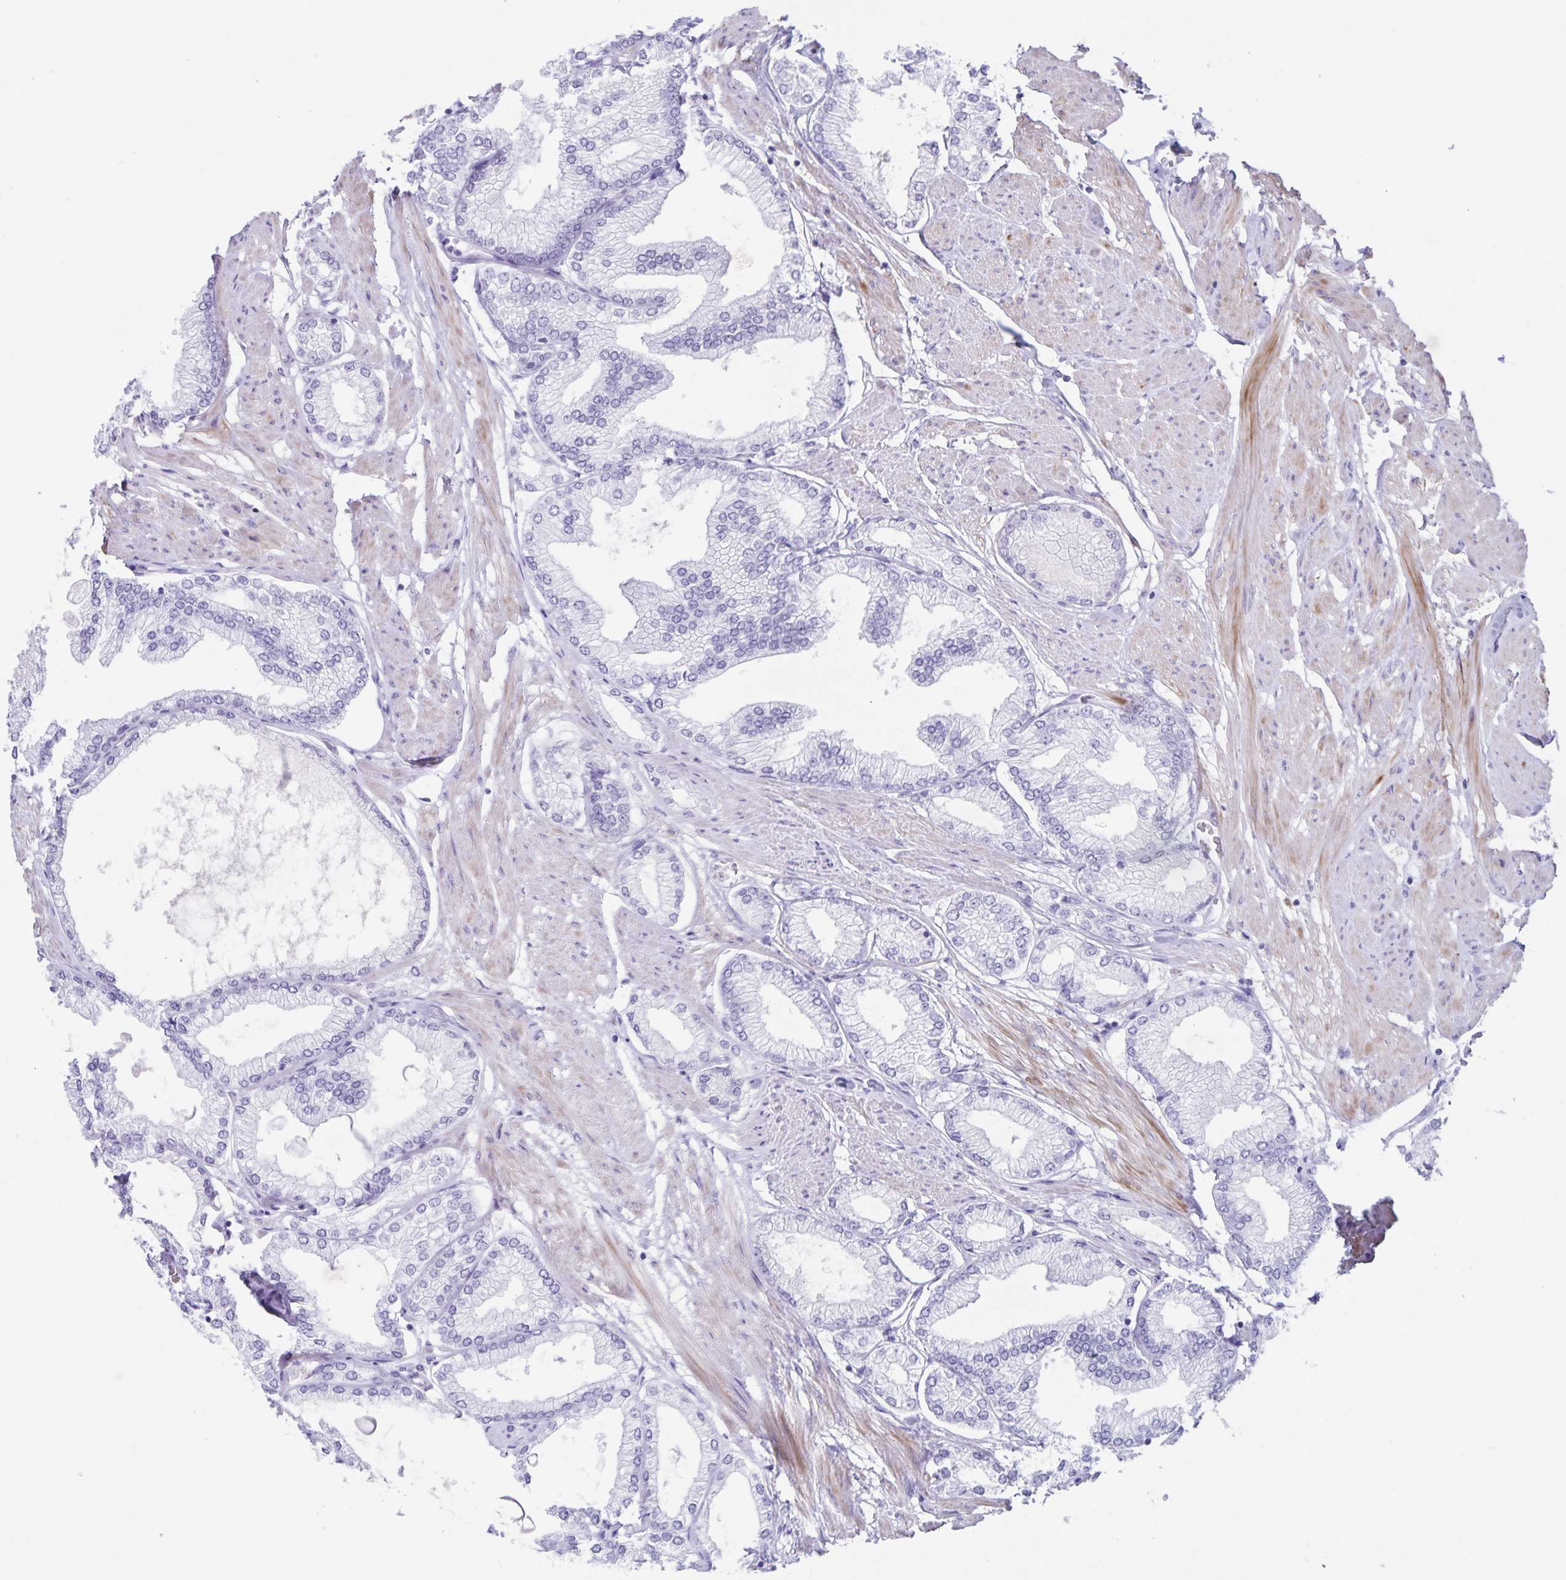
{"staining": {"intensity": "negative", "quantity": "none", "location": "none"}, "tissue": "prostate cancer", "cell_type": "Tumor cells", "image_type": "cancer", "snomed": [{"axis": "morphology", "description": "Adenocarcinoma, High grade"}, {"axis": "topography", "description": "Prostate"}], "caption": "This is an IHC image of prostate cancer (high-grade adenocarcinoma). There is no expression in tumor cells.", "gene": "C11orf42", "patient": {"sex": "male", "age": 68}}